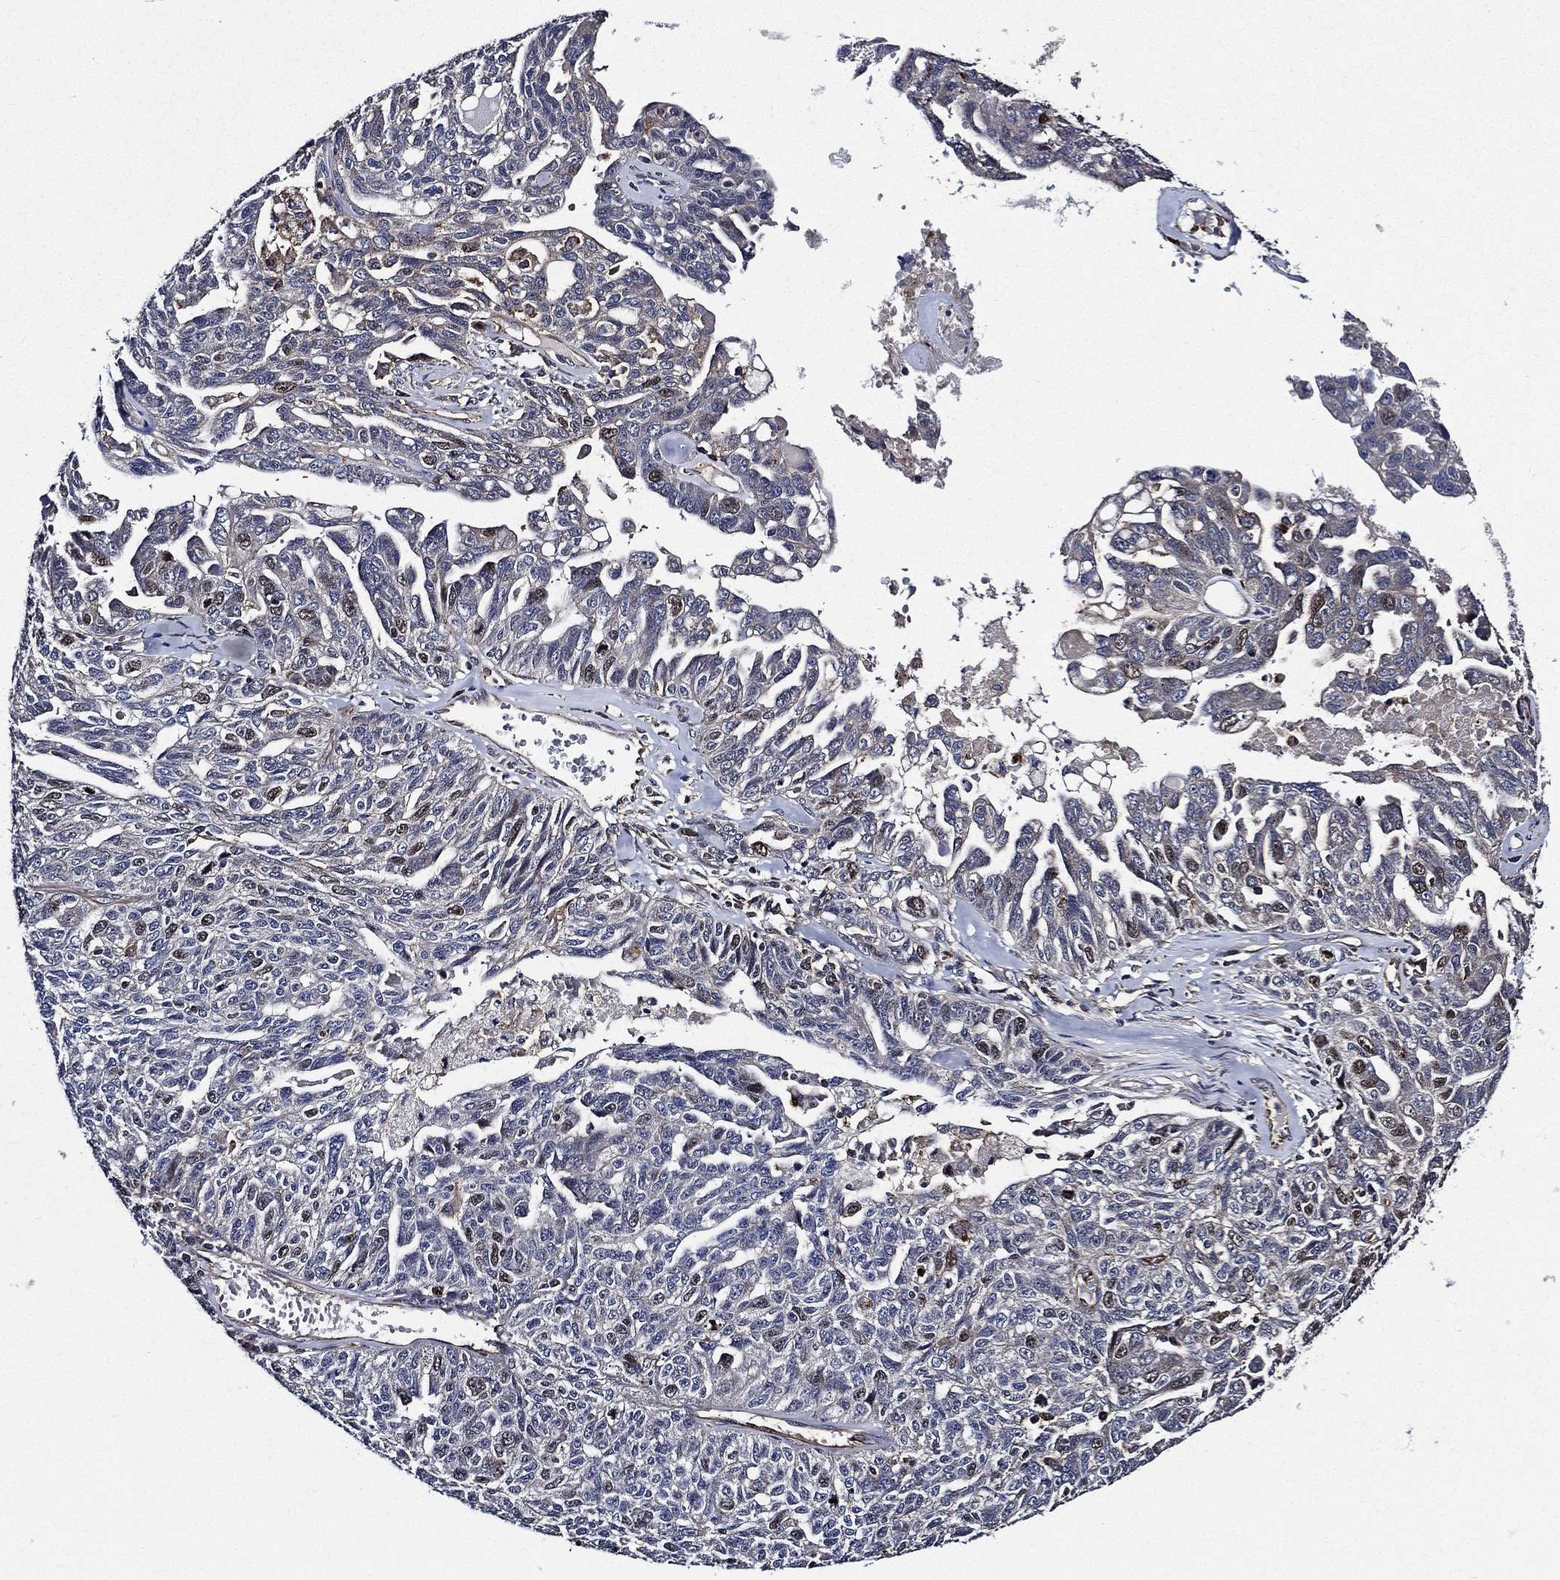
{"staining": {"intensity": "moderate", "quantity": "<25%", "location": "nuclear"}, "tissue": "ovarian cancer", "cell_type": "Tumor cells", "image_type": "cancer", "snomed": [{"axis": "morphology", "description": "Cystadenocarcinoma, serous, NOS"}, {"axis": "topography", "description": "Ovary"}], "caption": "This is a histology image of immunohistochemistry staining of ovarian cancer (serous cystadenocarcinoma), which shows moderate positivity in the nuclear of tumor cells.", "gene": "KIF20B", "patient": {"sex": "female", "age": 71}}